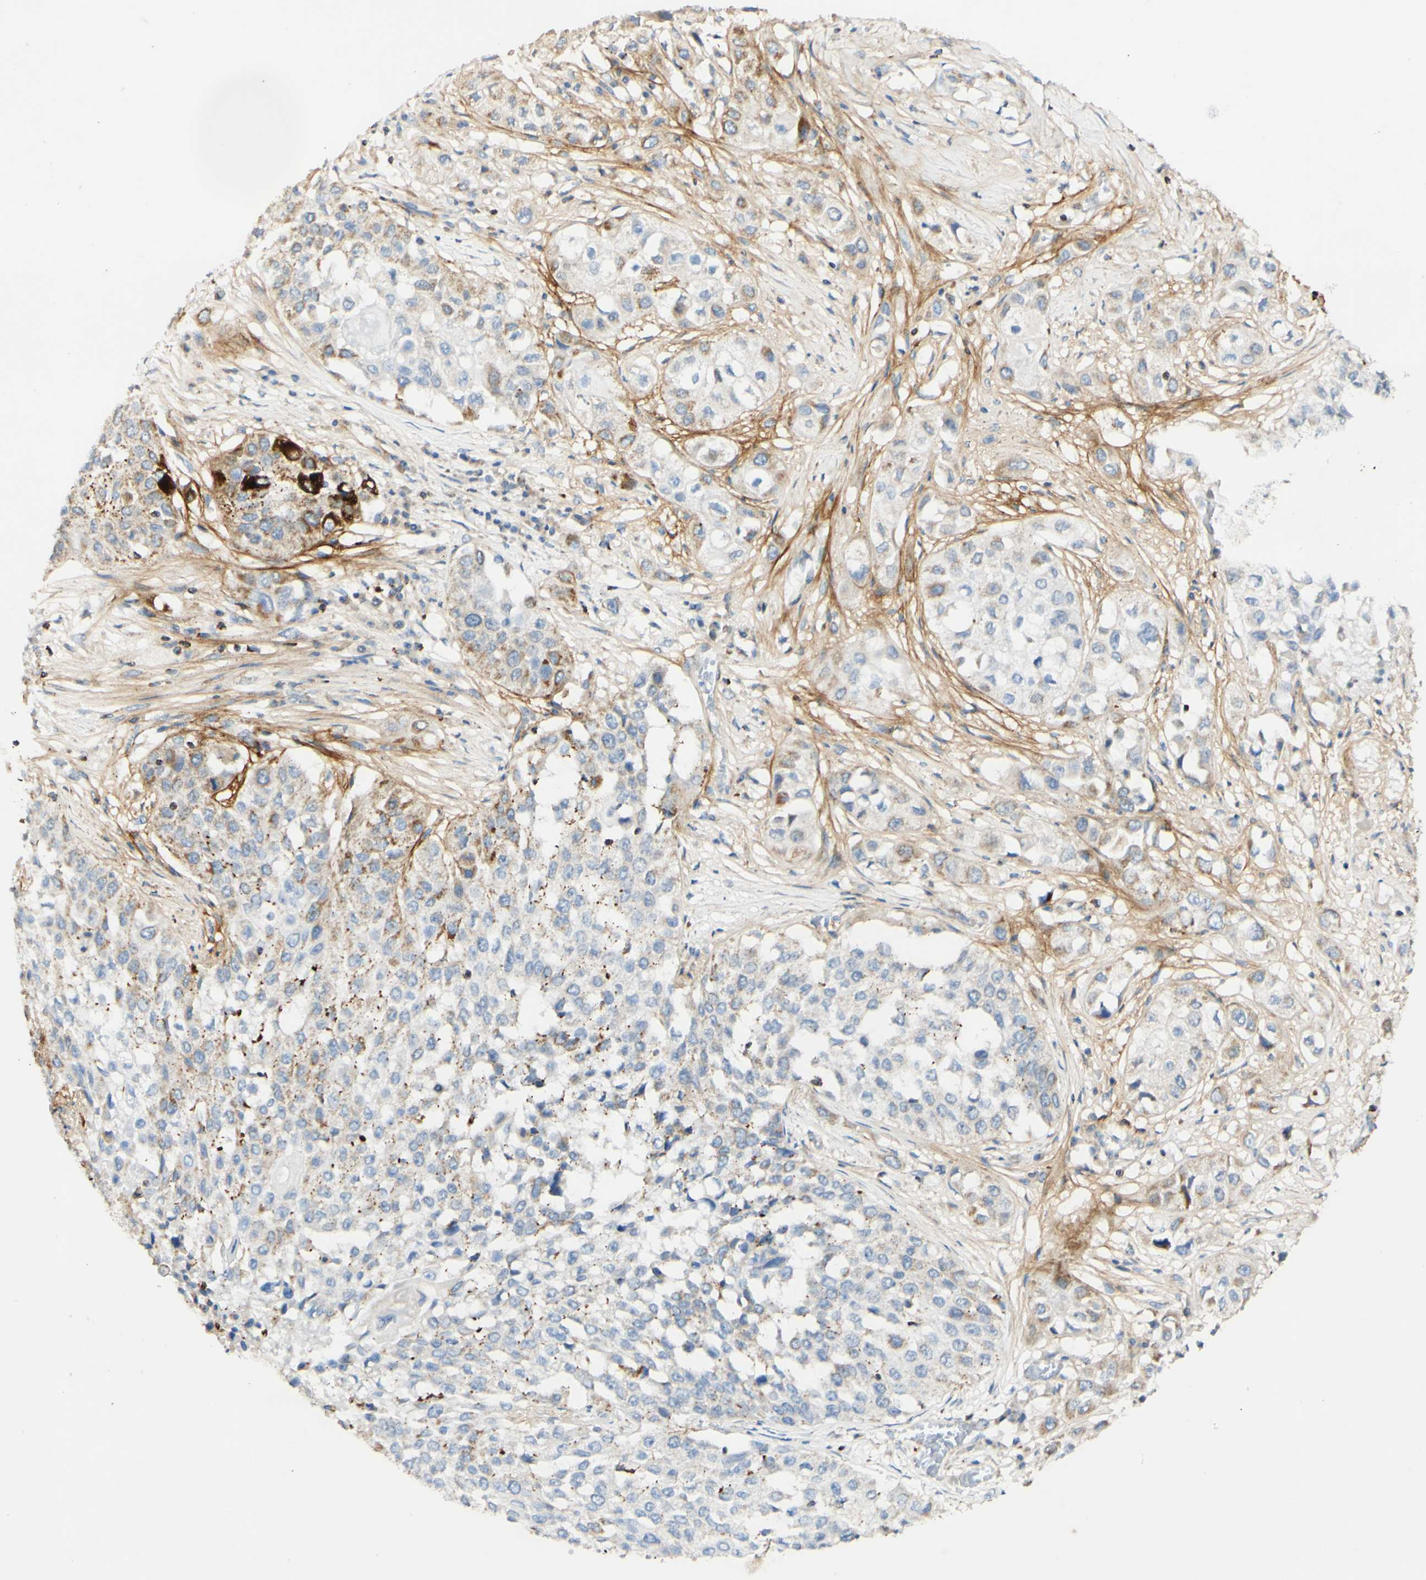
{"staining": {"intensity": "strong", "quantity": "<25%", "location": "cytoplasmic/membranous"}, "tissue": "lung cancer", "cell_type": "Tumor cells", "image_type": "cancer", "snomed": [{"axis": "morphology", "description": "Squamous cell carcinoma, NOS"}, {"axis": "topography", "description": "Lung"}], "caption": "Immunohistochemical staining of squamous cell carcinoma (lung) exhibits strong cytoplasmic/membranous protein expression in approximately <25% of tumor cells.", "gene": "OXCT1", "patient": {"sex": "male", "age": 71}}